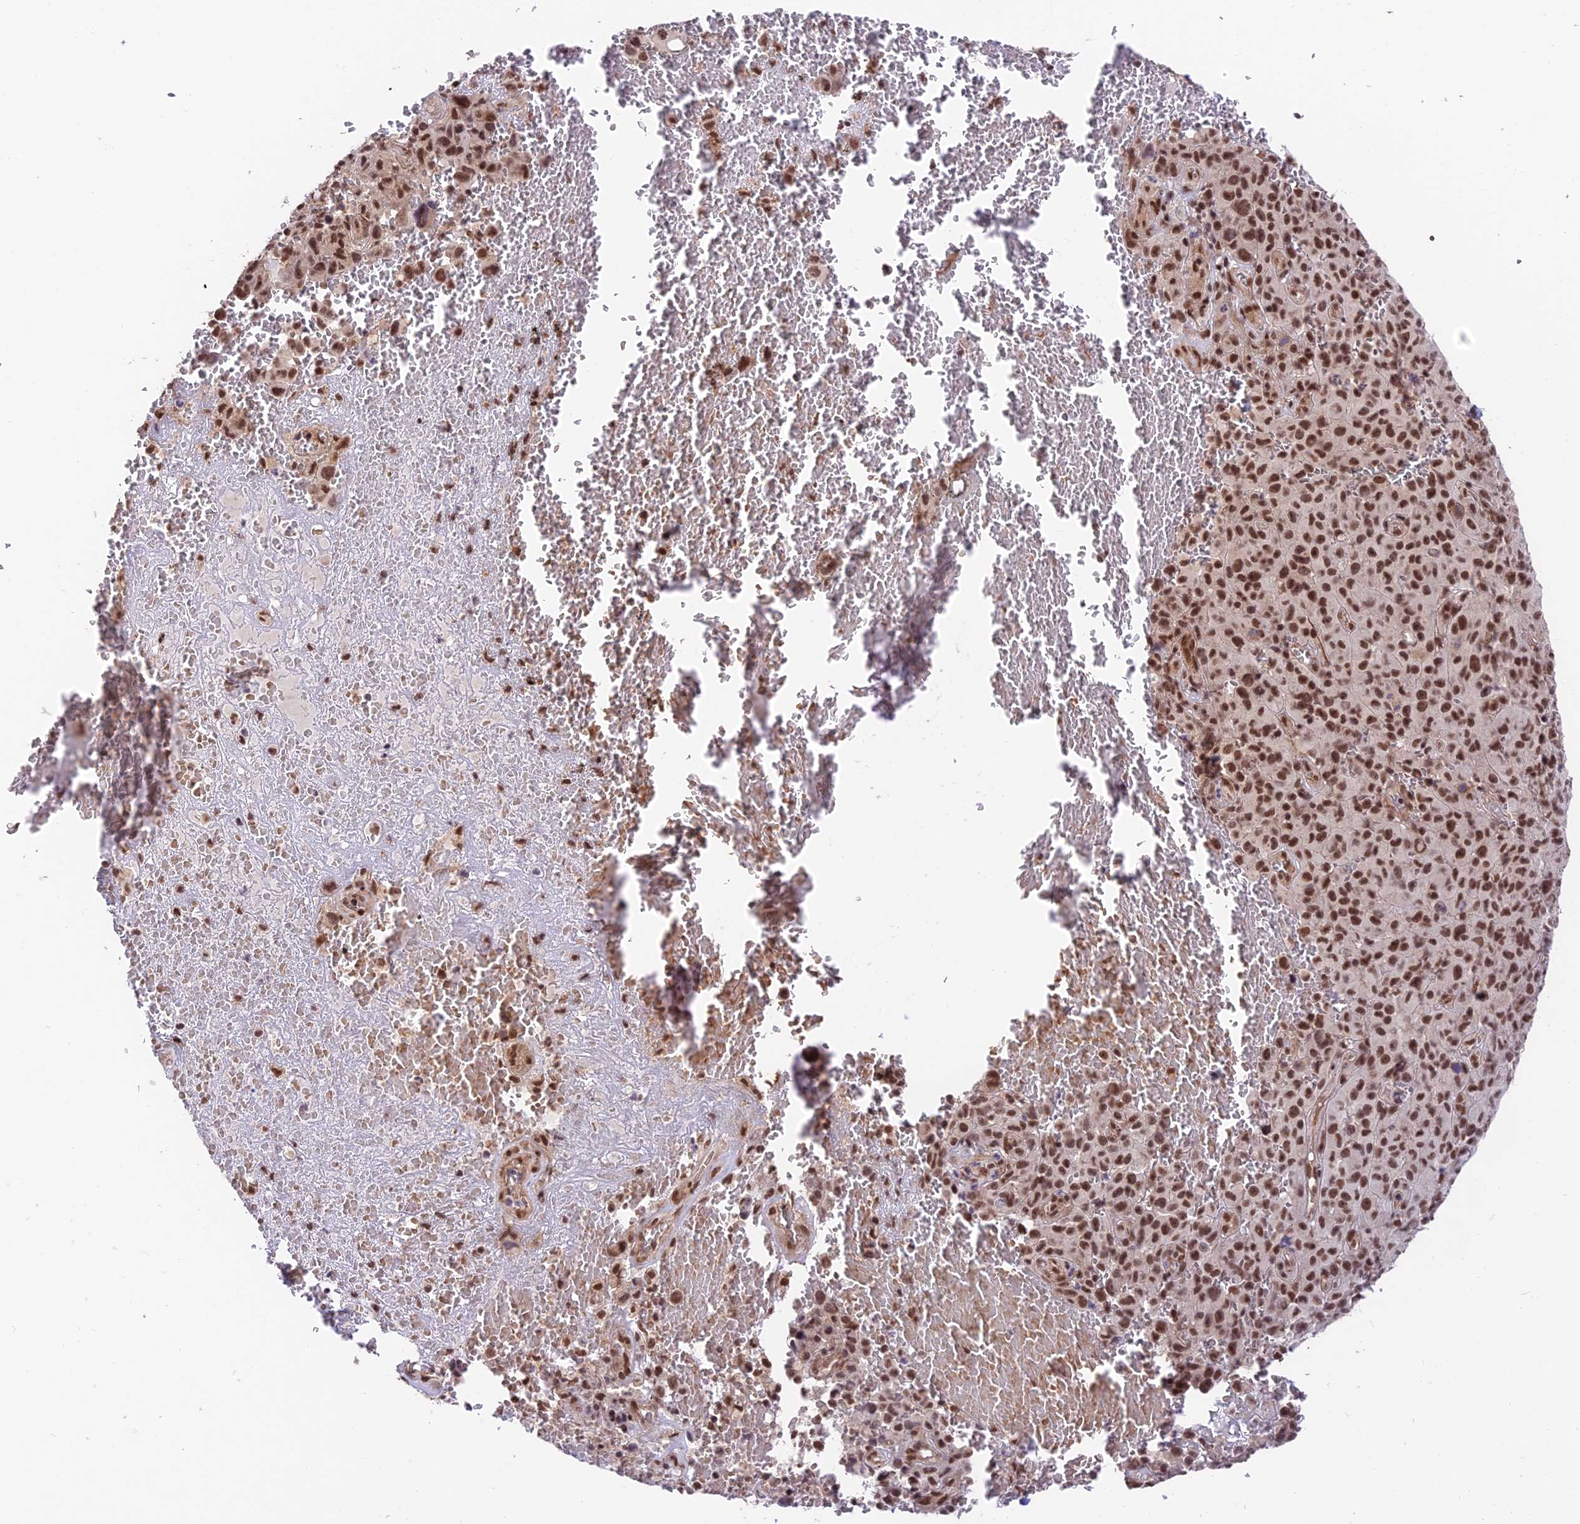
{"staining": {"intensity": "strong", "quantity": ">75%", "location": "nuclear"}, "tissue": "melanoma", "cell_type": "Tumor cells", "image_type": "cancer", "snomed": [{"axis": "morphology", "description": "Malignant melanoma, NOS"}, {"axis": "topography", "description": "Skin"}], "caption": "DAB immunohistochemical staining of human malignant melanoma displays strong nuclear protein positivity in about >75% of tumor cells.", "gene": "RBM42", "patient": {"sex": "female", "age": 82}}